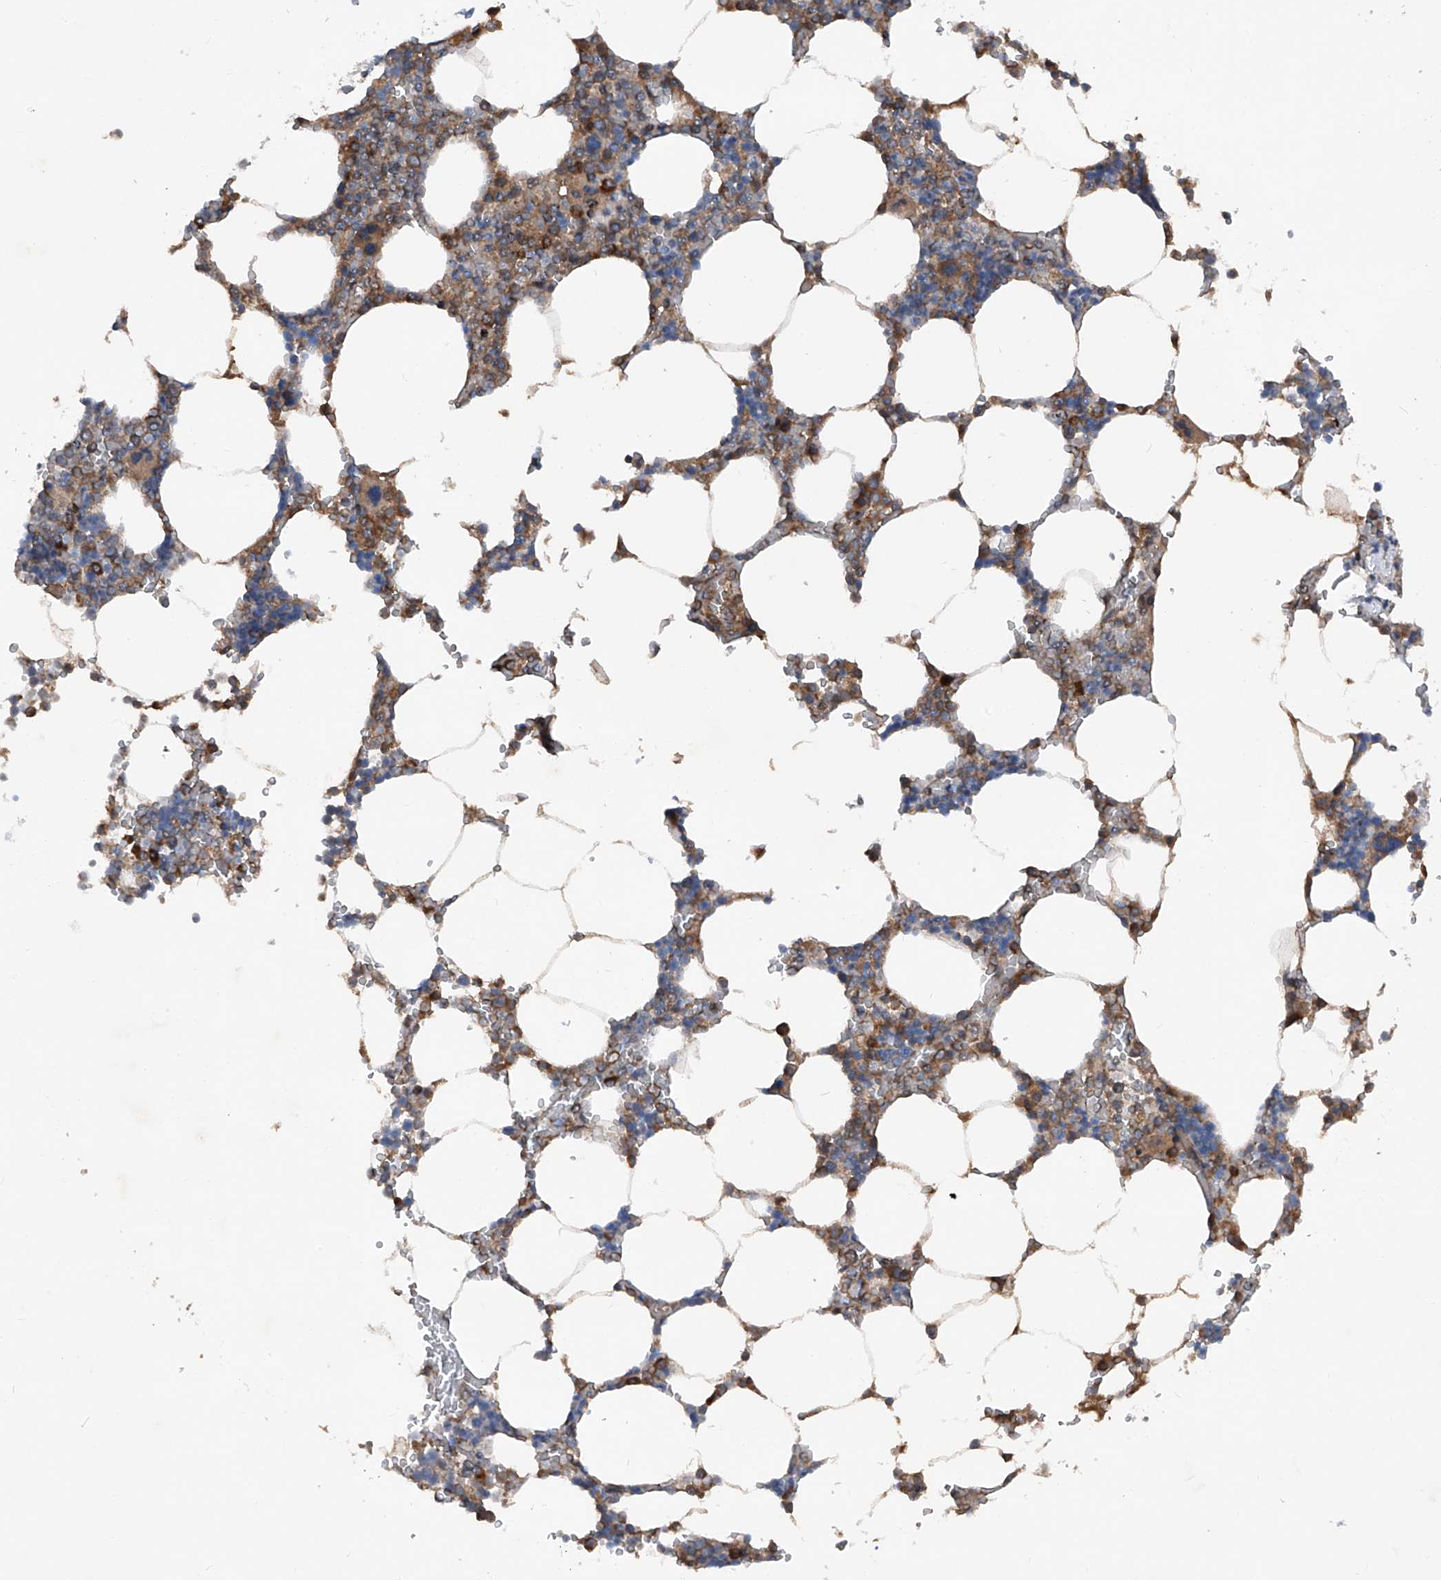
{"staining": {"intensity": "moderate", "quantity": "<25%", "location": "cytoplasmic/membranous"}, "tissue": "bone marrow", "cell_type": "Hematopoietic cells", "image_type": "normal", "snomed": [{"axis": "morphology", "description": "Normal tissue, NOS"}, {"axis": "topography", "description": "Bone marrow"}], "caption": "A brown stain highlights moderate cytoplasmic/membranous positivity of a protein in hematopoietic cells of benign human bone marrow.", "gene": "DAD1", "patient": {"sex": "male", "age": 70}}